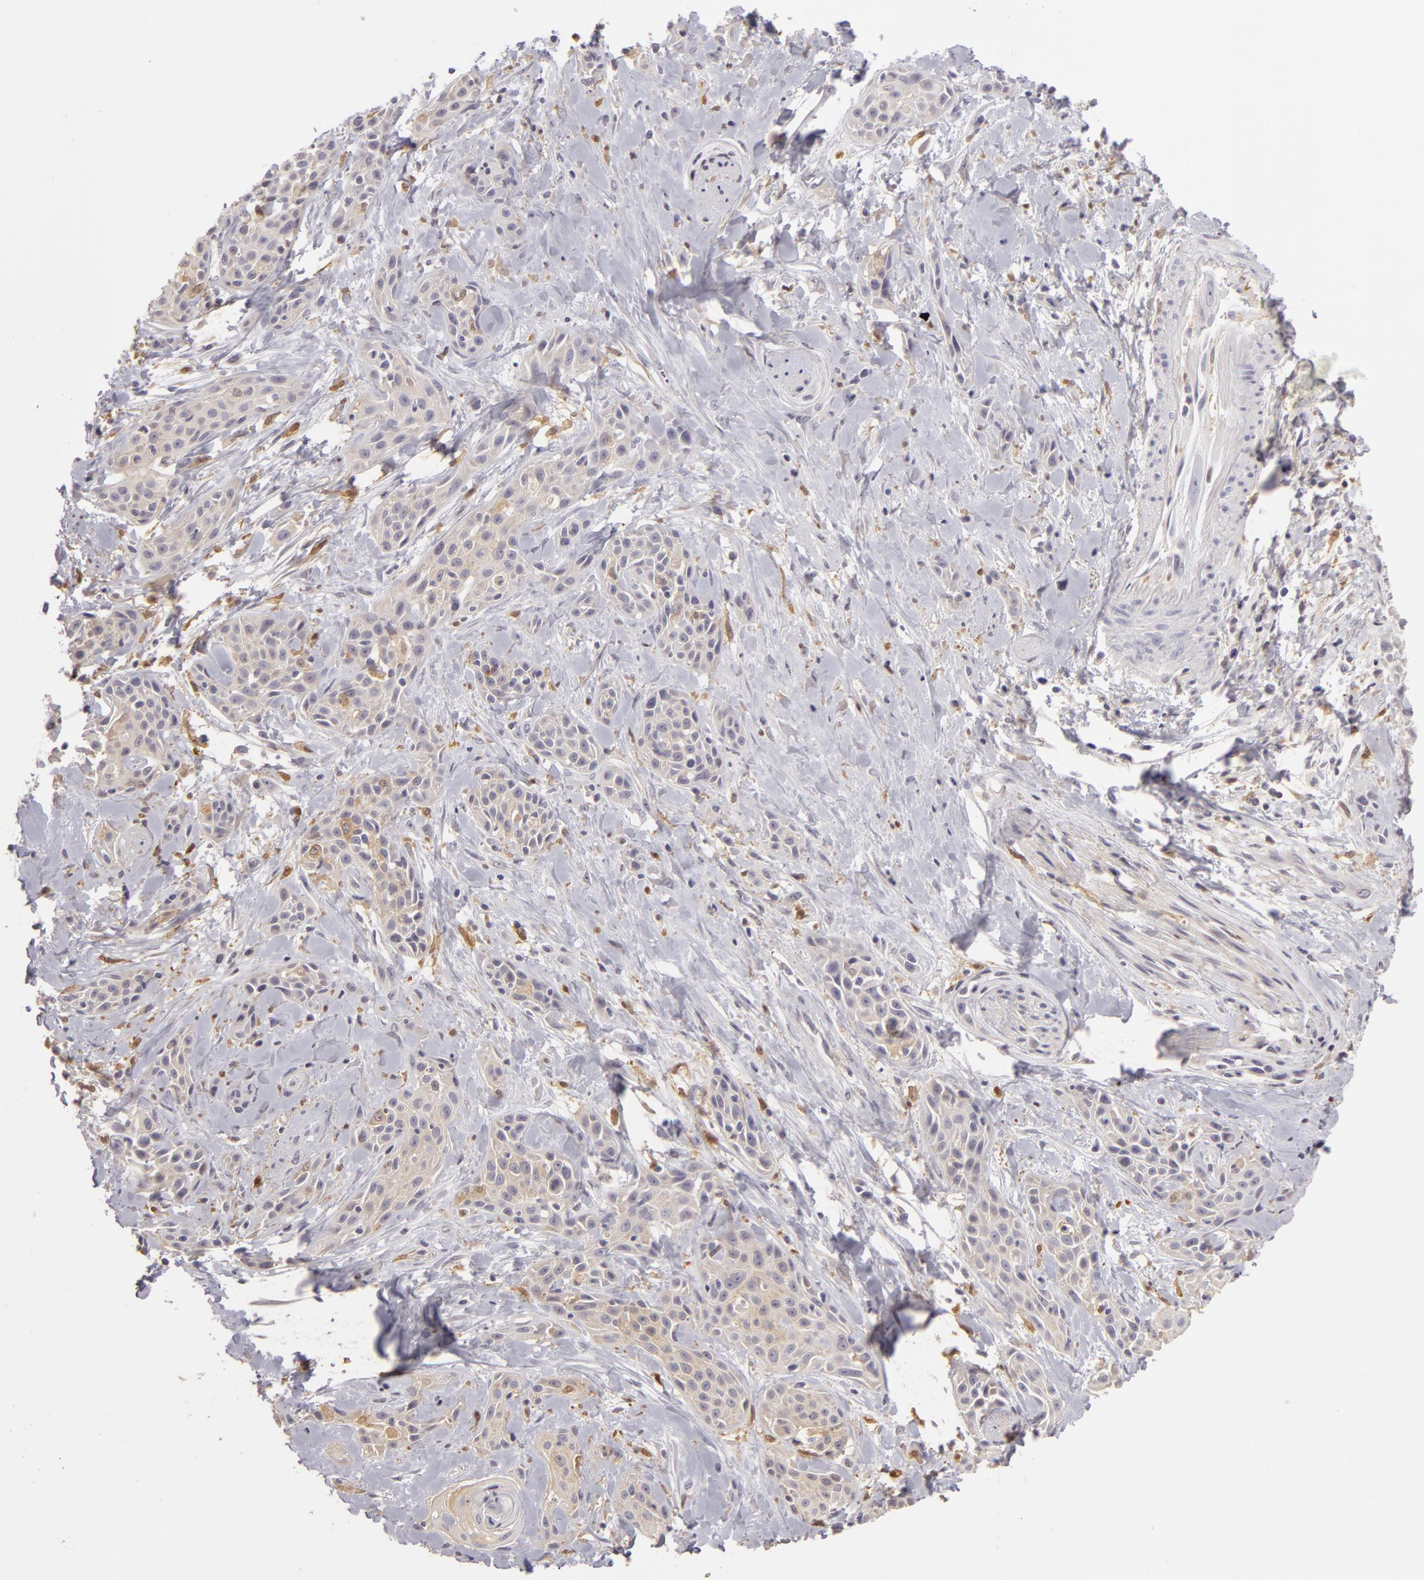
{"staining": {"intensity": "negative", "quantity": "none", "location": "none"}, "tissue": "skin cancer", "cell_type": "Tumor cells", "image_type": "cancer", "snomed": [{"axis": "morphology", "description": "Squamous cell carcinoma, NOS"}, {"axis": "topography", "description": "Skin"}, {"axis": "topography", "description": "Anal"}], "caption": "IHC image of squamous cell carcinoma (skin) stained for a protein (brown), which exhibits no positivity in tumor cells.", "gene": "GNPDA1", "patient": {"sex": "male", "age": 64}}